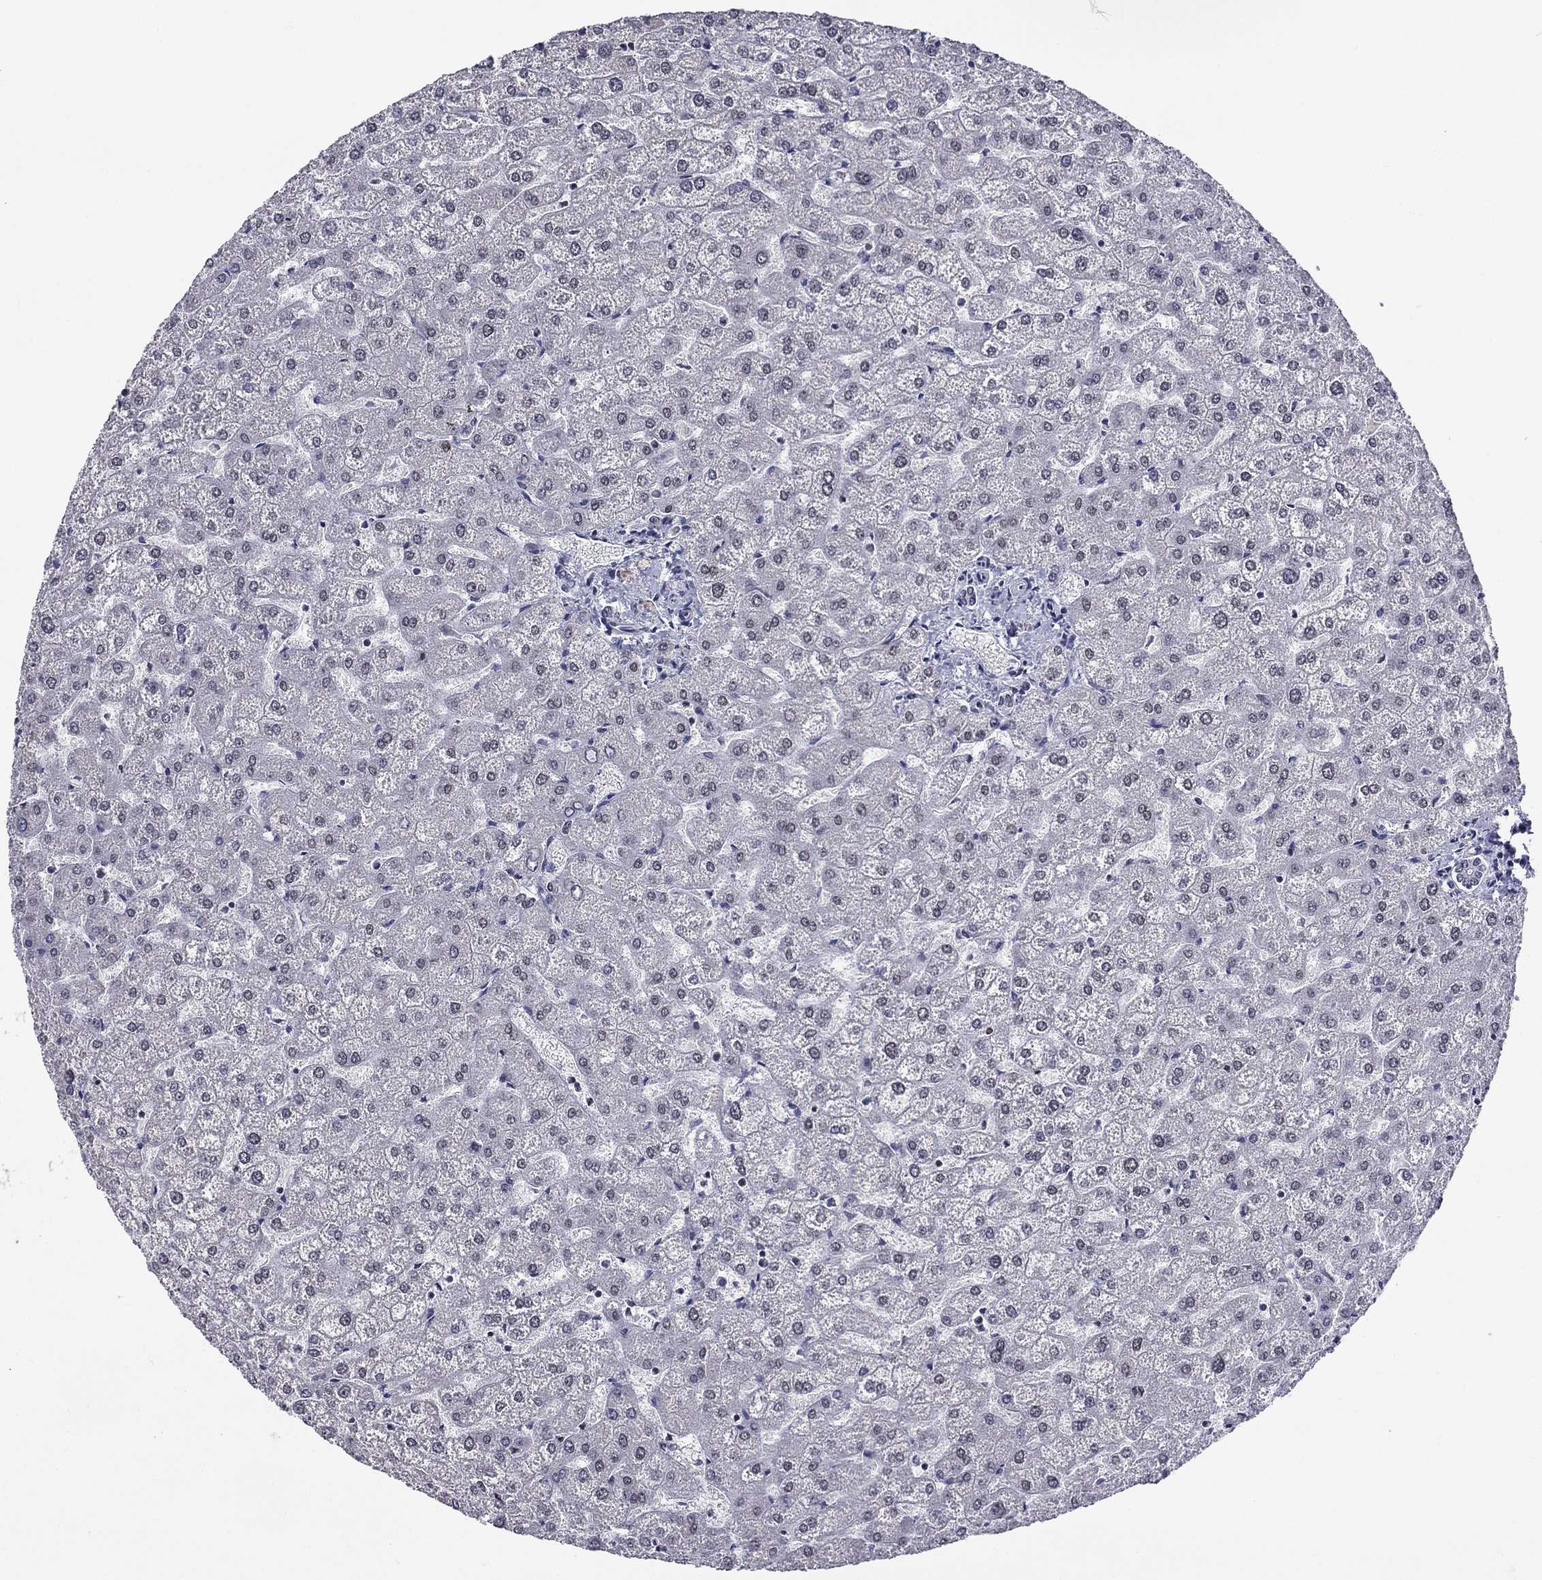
{"staining": {"intensity": "negative", "quantity": "none", "location": "none"}, "tissue": "liver", "cell_type": "Cholangiocytes", "image_type": "normal", "snomed": [{"axis": "morphology", "description": "Normal tissue, NOS"}, {"axis": "topography", "description": "Liver"}], "caption": "IHC image of normal human liver stained for a protein (brown), which demonstrates no staining in cholangiocytes.", "gene": "ETV5", "patient": {"sex": "female", "age": 32}}